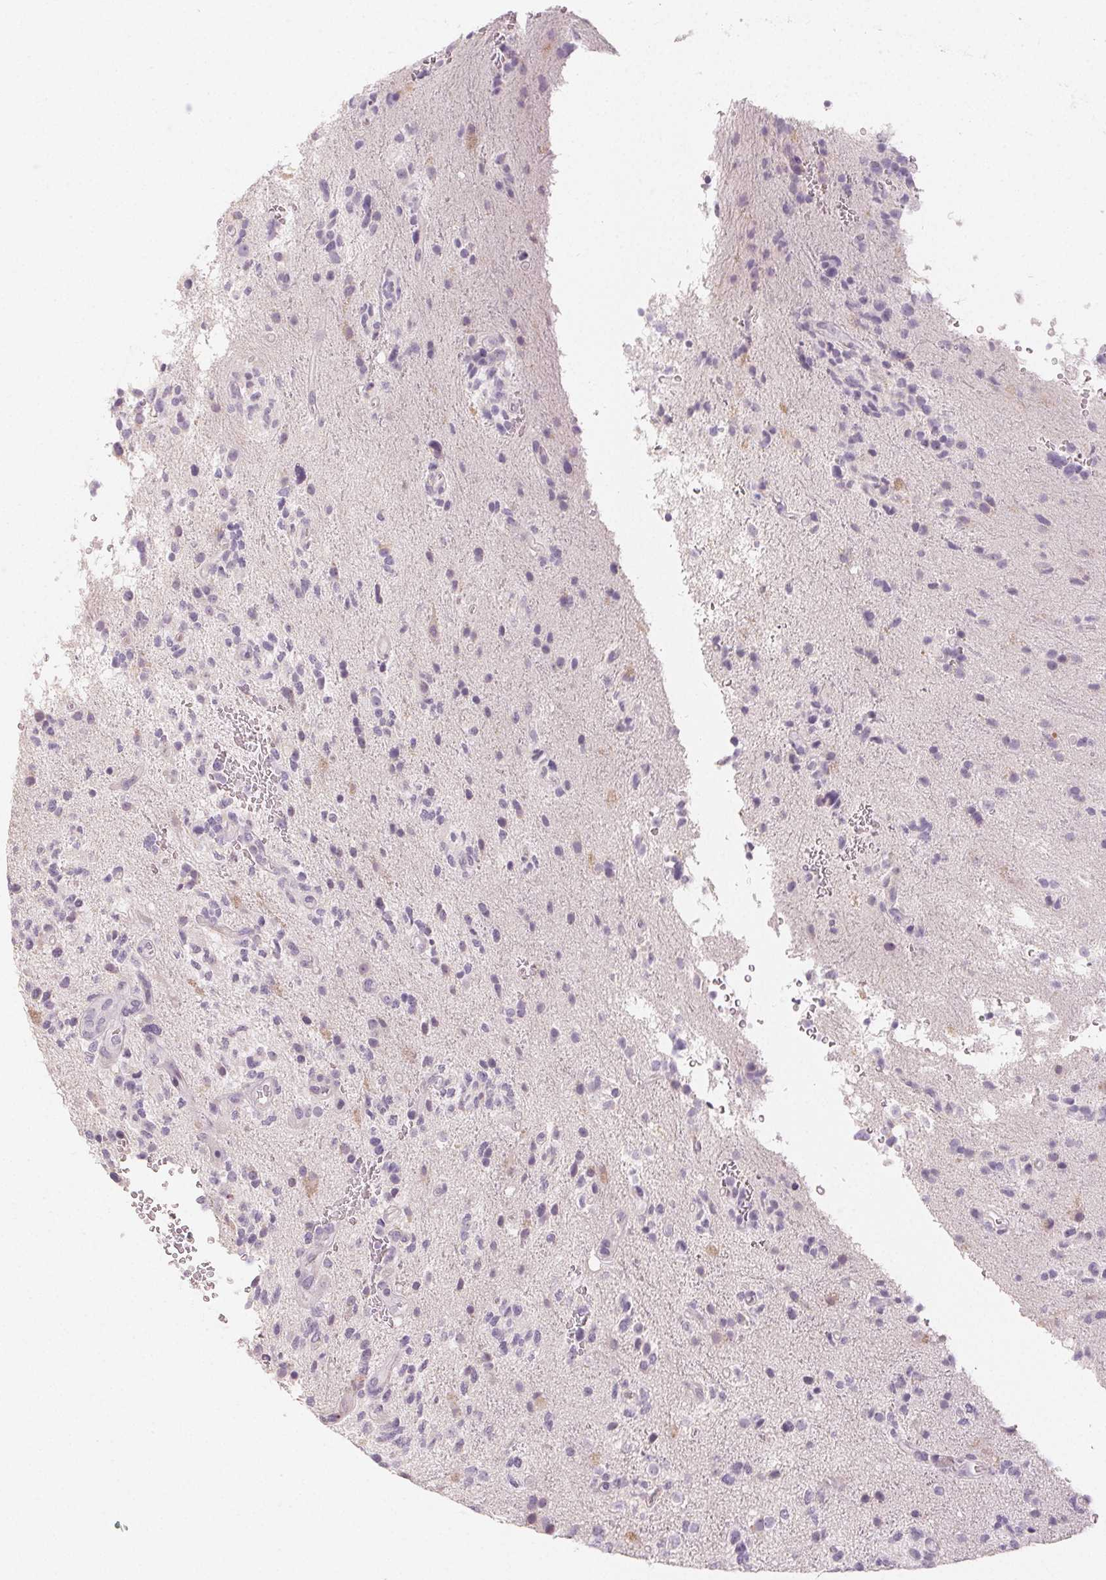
{"staining": {"intensity": "negative", "quantity": "none", "location": "none"}, "tissue": "glioma", "cell_type": "Tumor cells", "image_type": "cancer", "snomed": [{"axis": "morphology", "description": "Glioma, malignant, High grade"}, {"axis": "topography", "description": "Brain"}], "caption": "Immunohistochemical staining of malignant glioma (high-grade) demonstrates no significant positivity in tumor cells.", "gene": "LVRN", "patient": {"sex": "female", "age": 71}}